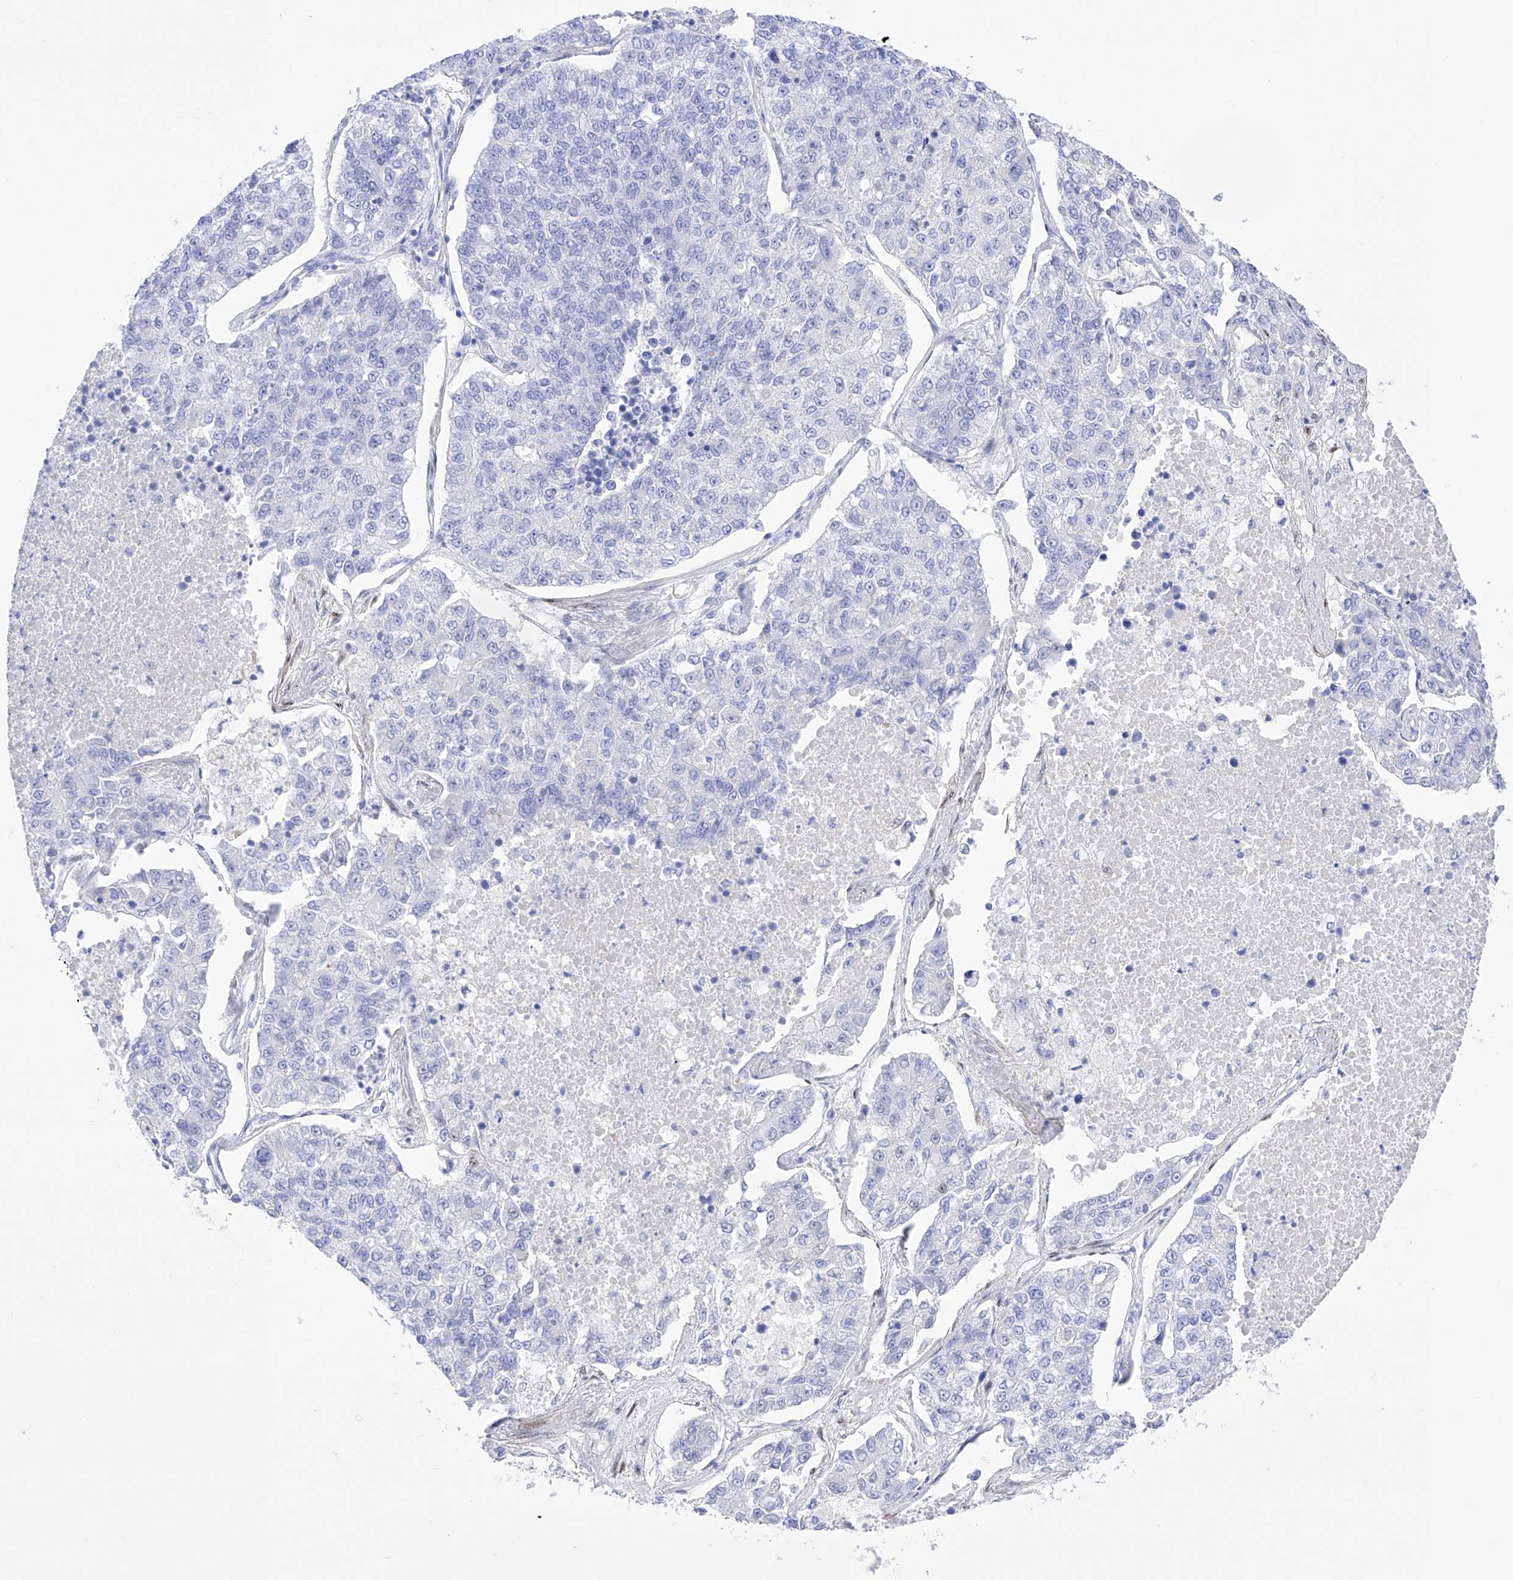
{"staining": {"intensity": "negative", "quantity": "none", "location": "none"}, "tissue": "lung cancer", "cell_type": "Tumor cells", "image_type": "cancer", "snomed": [{"axis": "morphology", "description": "Adenocarcinoma, NOS"}, {"axis": "topography", "description": "Lung"}], "caption": "Tumor cells are negative for brown protein staining in lung adenocarcinoma.", "gene": "TRPC7", "patient": {"sex": "male", "age": 49}}